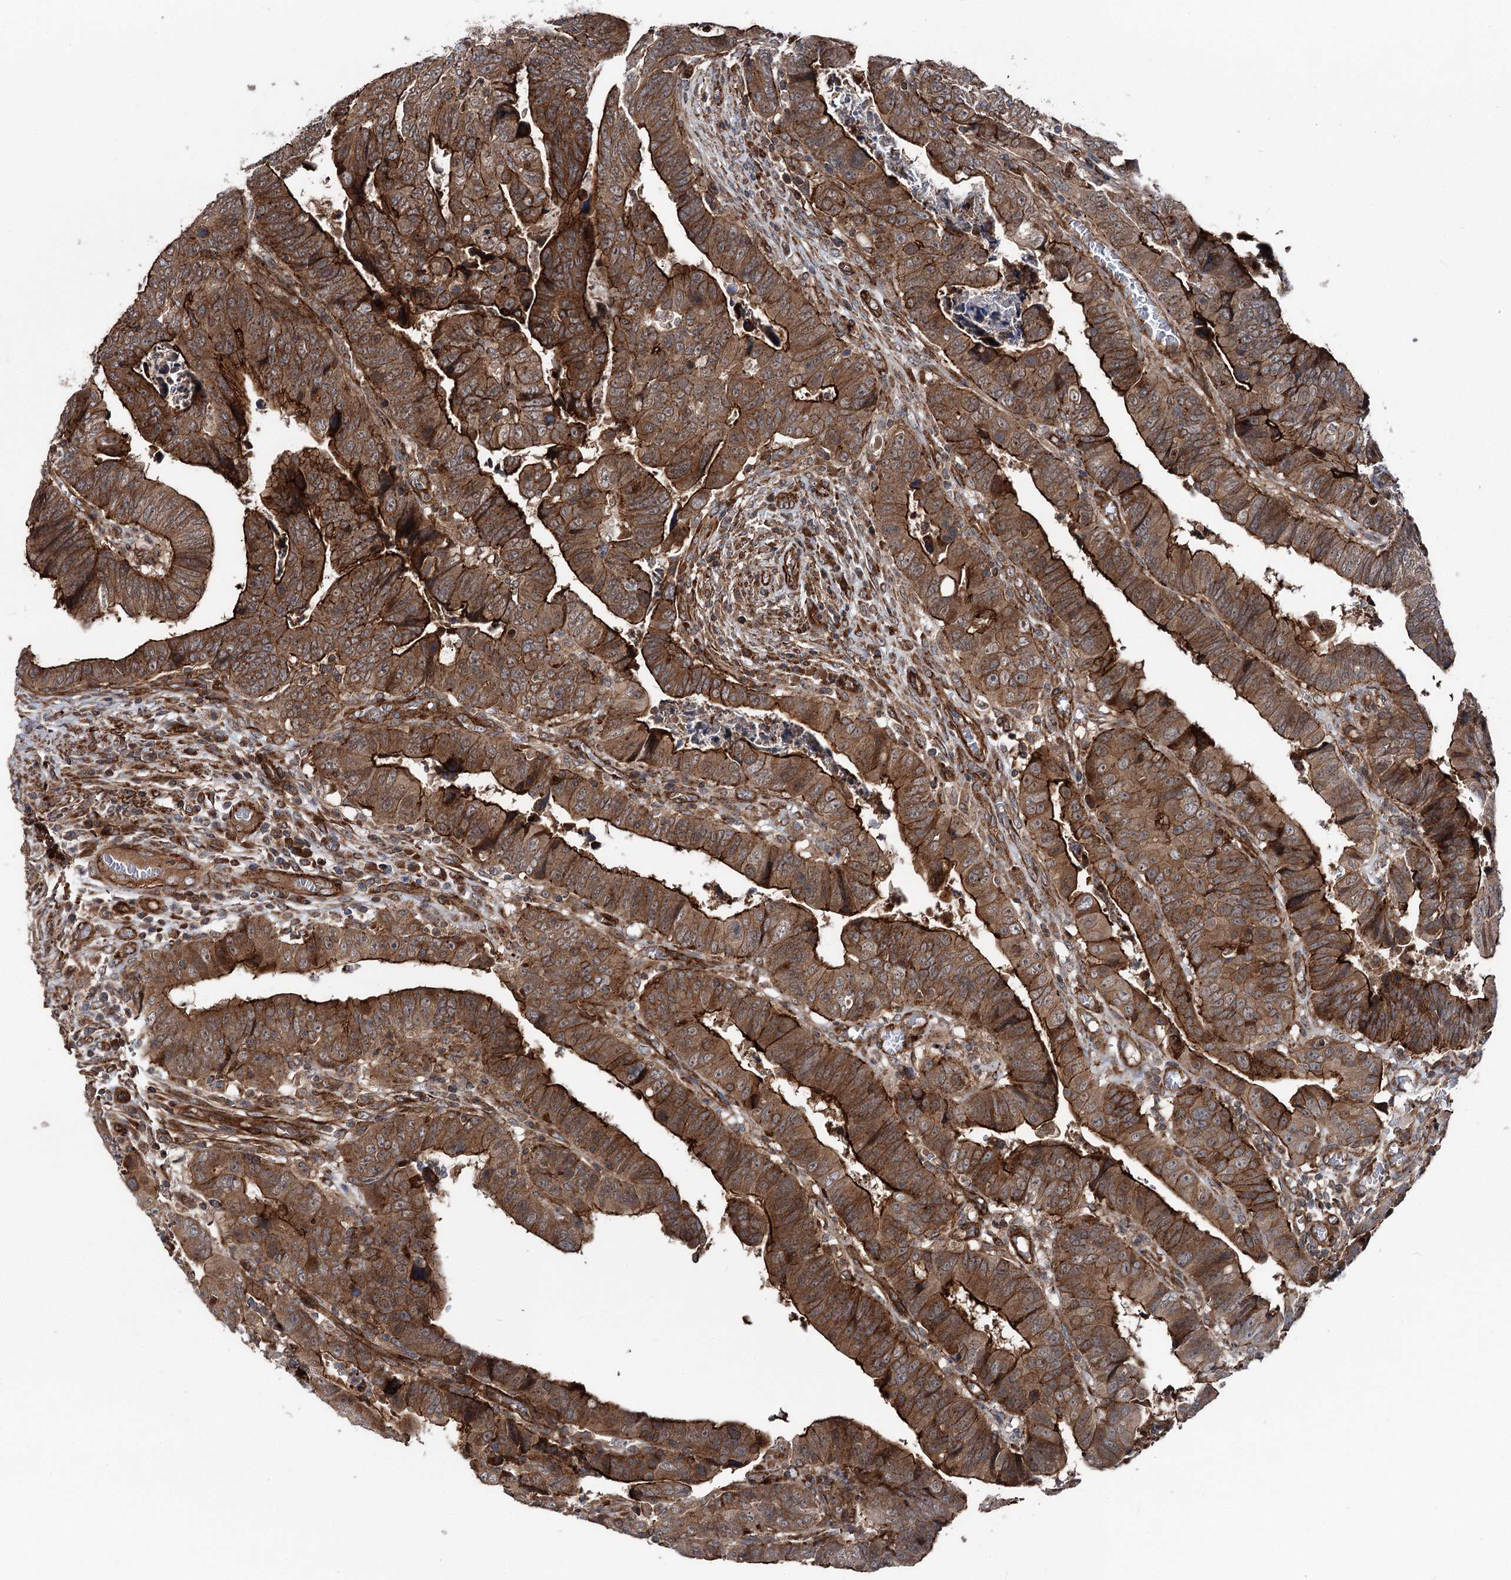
{"staining": {"intensity": "strong", "quantity": ">75%", "location": "cytoplasmic/membranous"}, "tissue": "colorectal cancer", "cell_type": "Tumor cells", "image_type": "cancer", "snomed": [{"axis": "morphology", "description": "Normal tissue, NOS"}, {"axis": "morphology", "description": "Adenocarcinoma, NOS"}, {"axis": "topography", "description": "Rectum"}], "caption": "DAB immunohistochemical staining of human colorectal cancer (adenocarcinoma) exhibits strong cytoplasmic/membranous protein staining in approximately >75% of tumor cells. The staining was performed using DAB (3,3'-diaminobenzidine), with brown indicating positive protein expression. Nuclei are stained blue with hematoxylin.", "gene": "ITFG2", "patient": {"sex": "female", "age": 65}}